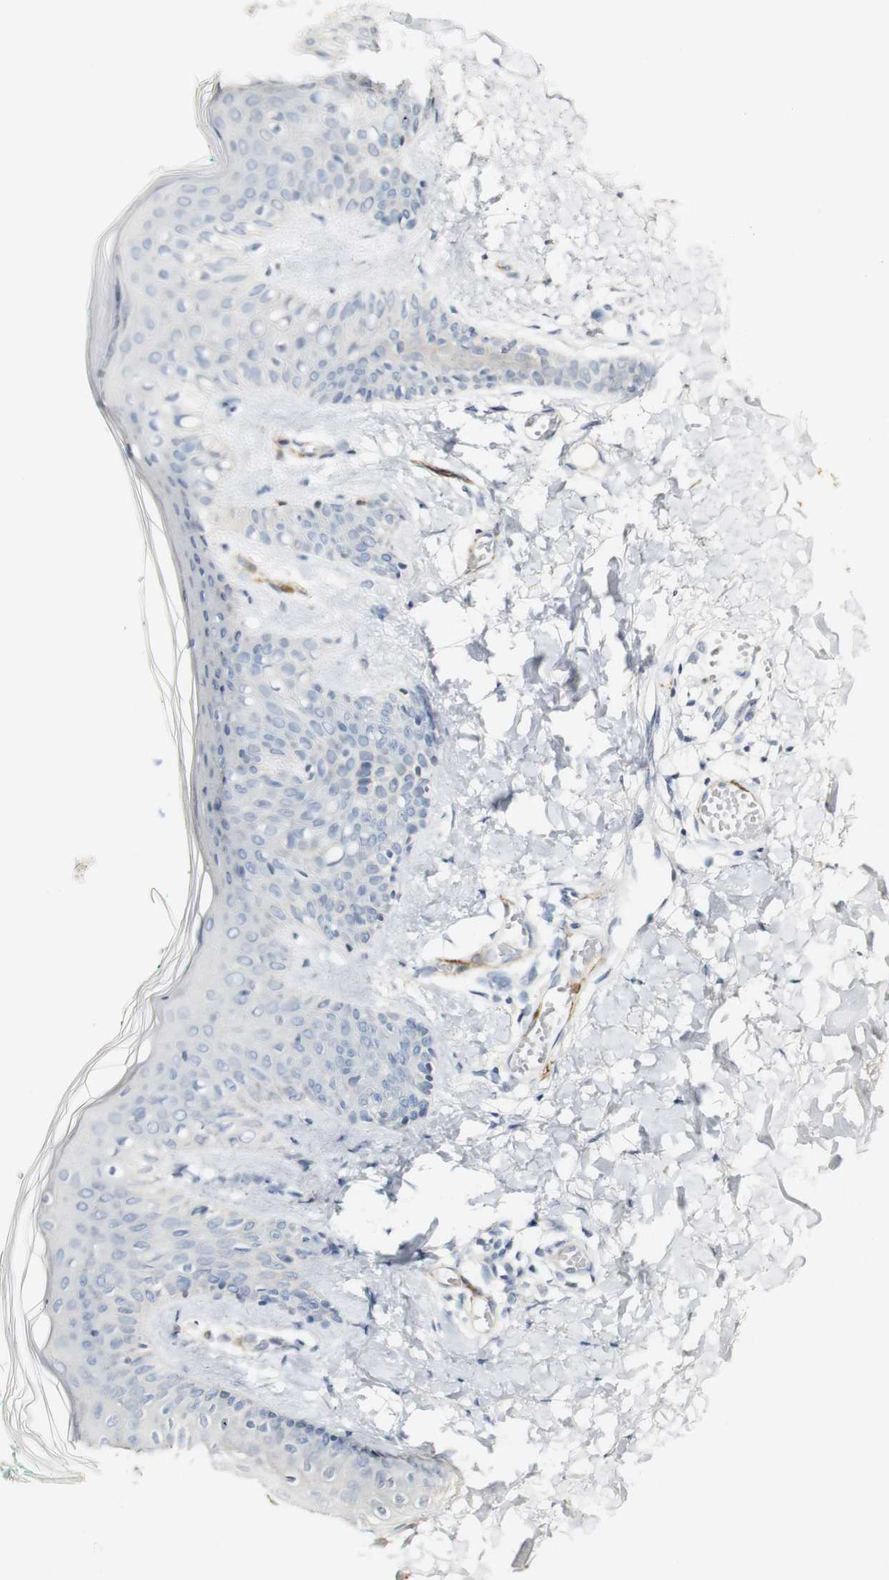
{"staining": {"intensity": "negative", "quantity": "none", "location": "none"}, "tissue": "skin", "cell_type": "Fibroblasts", "image_type": "normal", "snomed": [{"axis": "morphology", "description": "Normal tissue, NOS"}, {"axis": "topography", "description": "Skin"}], "caption": "Immunohistochemical staining of benign skin demonstrates no significant positivity in fibroblasts. Nuclei are stained in blue.", "gene": "FMO3", "patient": {"sex": "male", "age": 16}}